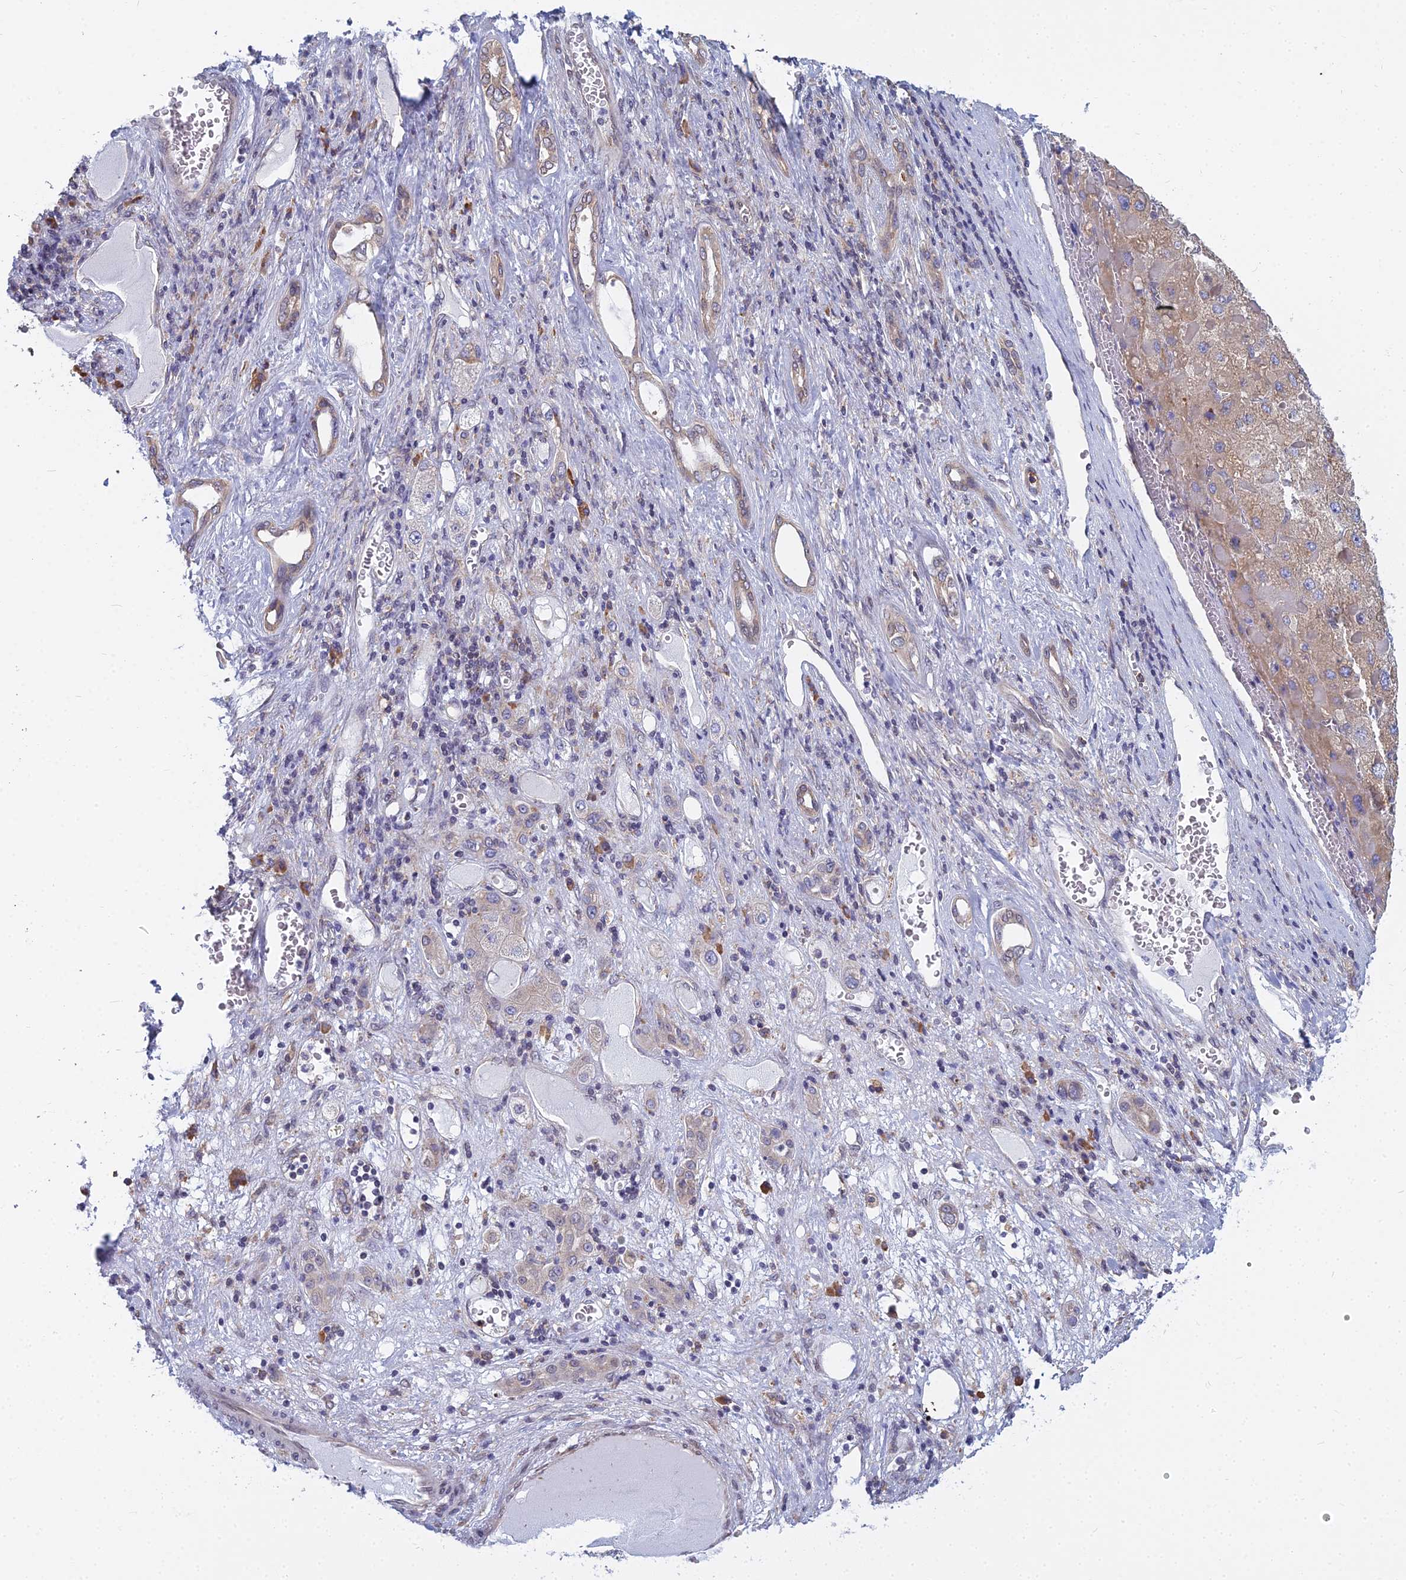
{"staining": {"intensity": "moderate", "quantity": "25%-75%", "location": "cytoplasmic/membranous"}, "tissue": "liver cancer", "cell_type": "Tumor cells", "image_type": "cancer", "snomed": [{"axis": "morphology", "description": "Carcinoma, Hepatocellular, NOS"}, {"axis": "topography", "description": "Liver"}], "caption": "This photomicrograph shows immunohistochemistry (IHC) staining of liver cancer (hepatocellular carcinoma), with medium moderate cytoplasmic/membranous expression in about 25%-75% of tumor cells.", "gene": "KIAA1143", "patient": {"sex": "female", "age": 73}}